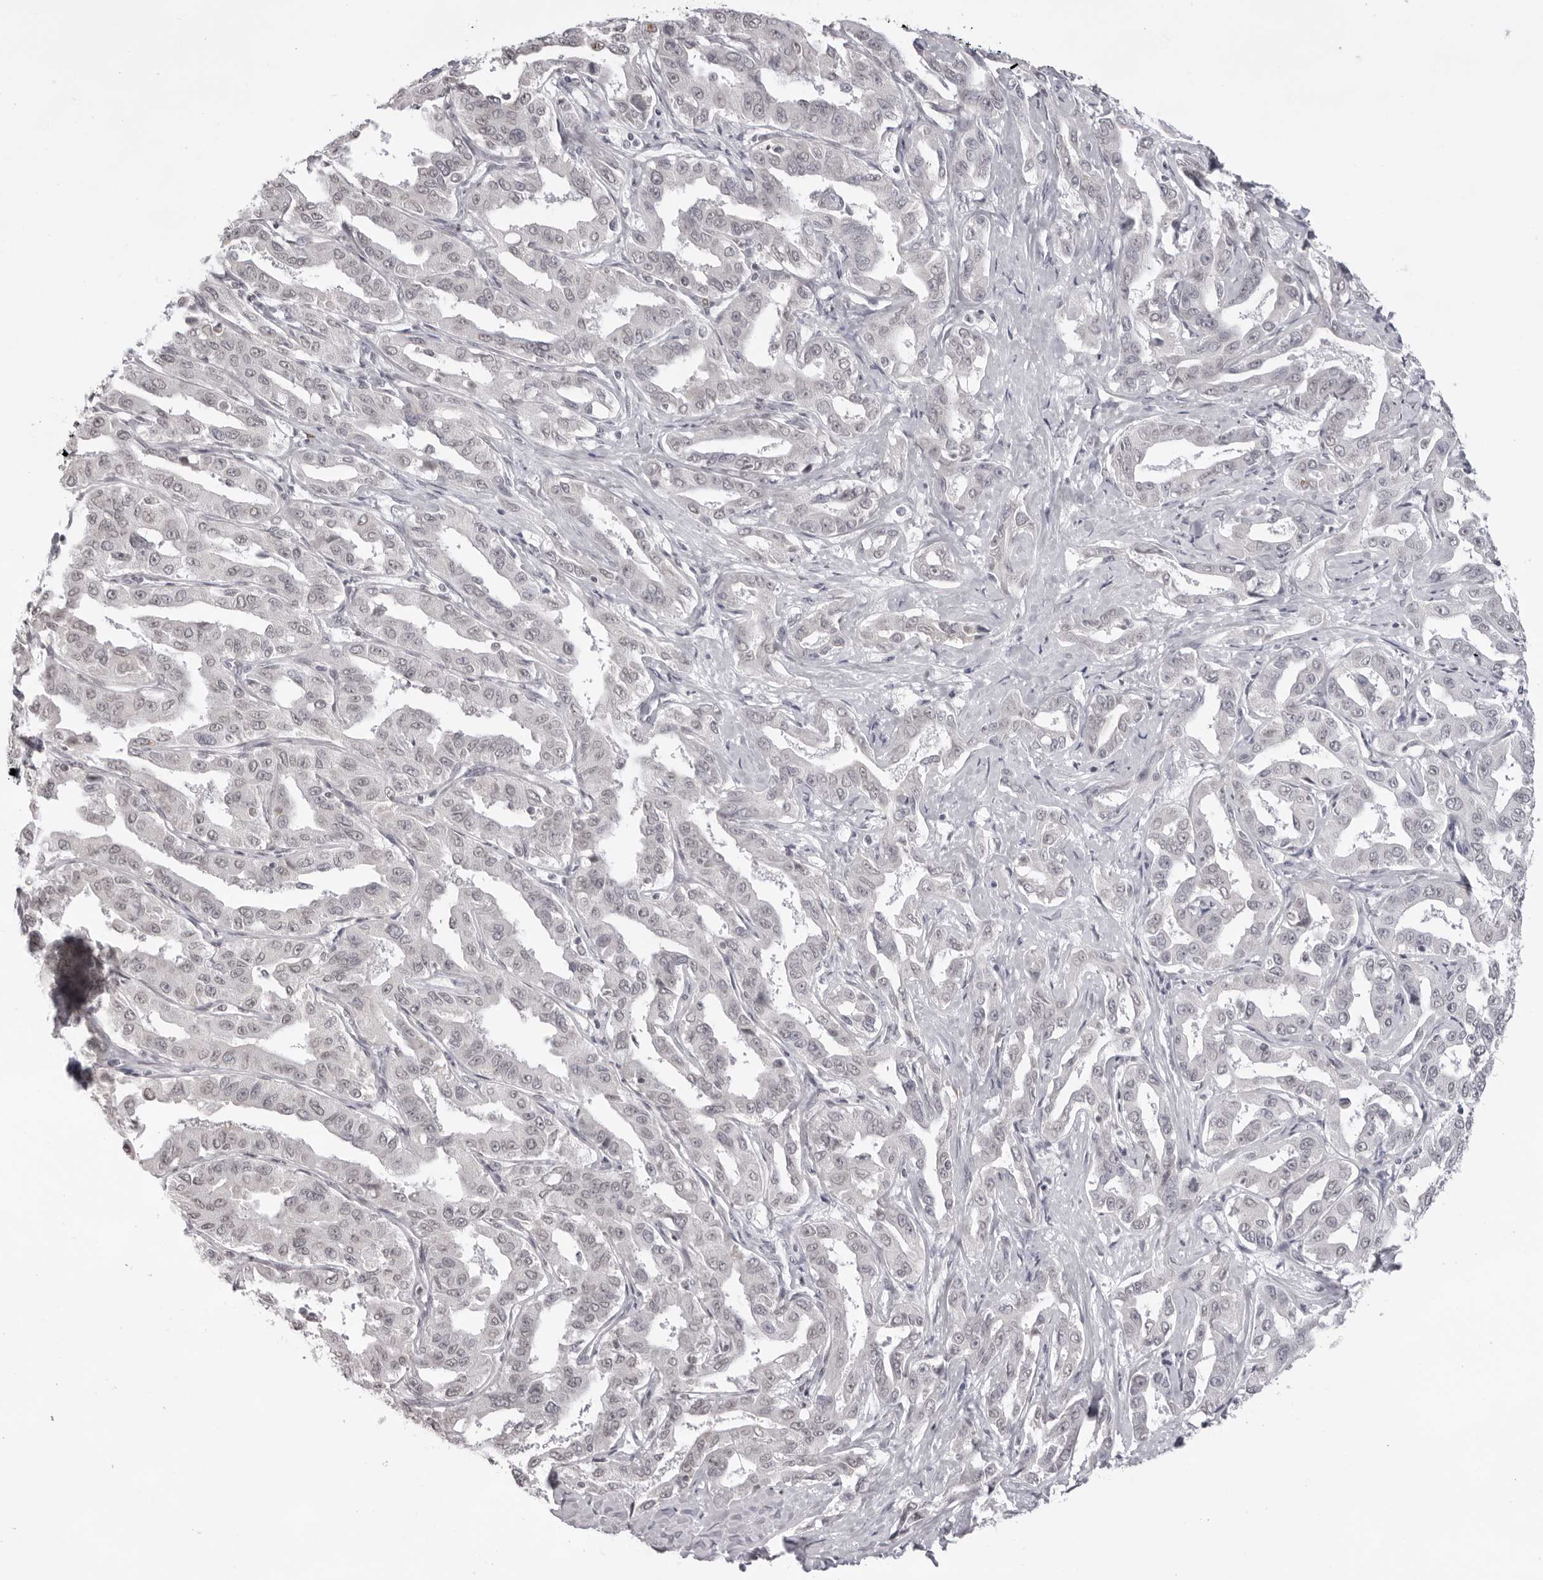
{"staining": {"intensity": "weak", "quantity": "<25%", "location": "nuclear"}, "tissue": "liver cancer", "cell_type": "Tumor cells", "image_type": "cancer", "snomed": [{"axis": "morphology", "description": "Cholangiocarcinoma"}, {"axis": "topography", "description": "Liver"}], "caption": "Immunohistochemical staining of human liver cancer (cholangiocarcinoma) exhibits no significant positivity in tumor cells.", "gene": "NTM", "patient": {"sex": "male", "age": 59}}